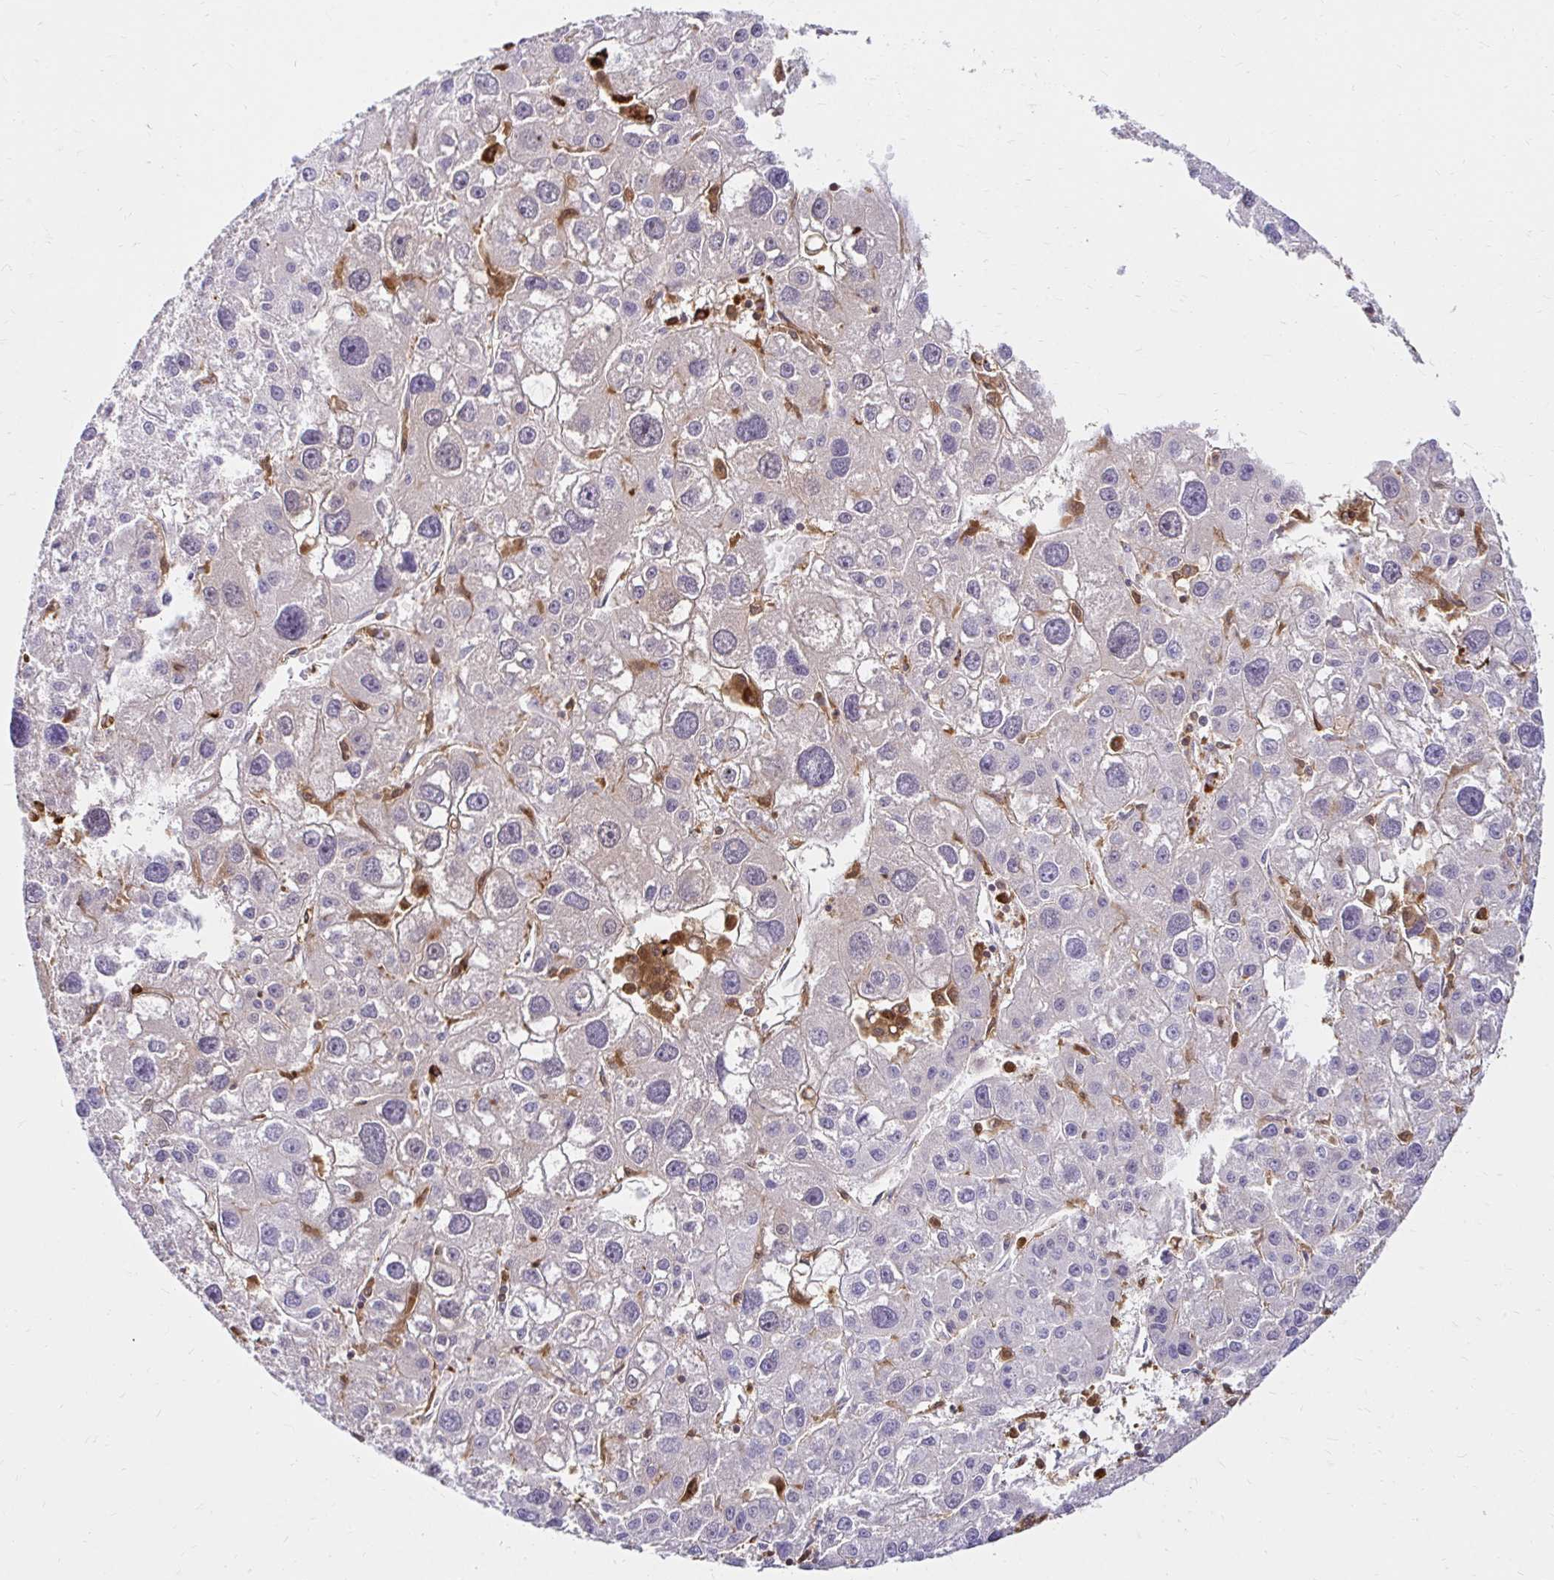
{"staining": {"intensity": "negative", "quantity": "none", "location": "none"}, "tissue": "liver cancer", "cell_type": "Tumor cells", "image_type": "cancer", "snomed": [{"axis": "morphology", "description": "Carcinoma, Hepatocellular, NOS"}, {"axis": "topography", "description": "Liver"}], "caption": "Photomicrograph shows no protein staining in tumor cells of hepatocellular carcinoma (liver) tissue. Brightfield microscopy of immunohistochemistry (IHC) stained with DAB (3,3'-diaminobenzidine) (brown) and hematoxylin (blue), captured at high magnification.", "gene": "PYCARD", "patient": {"sex": "male", "age": 73}}